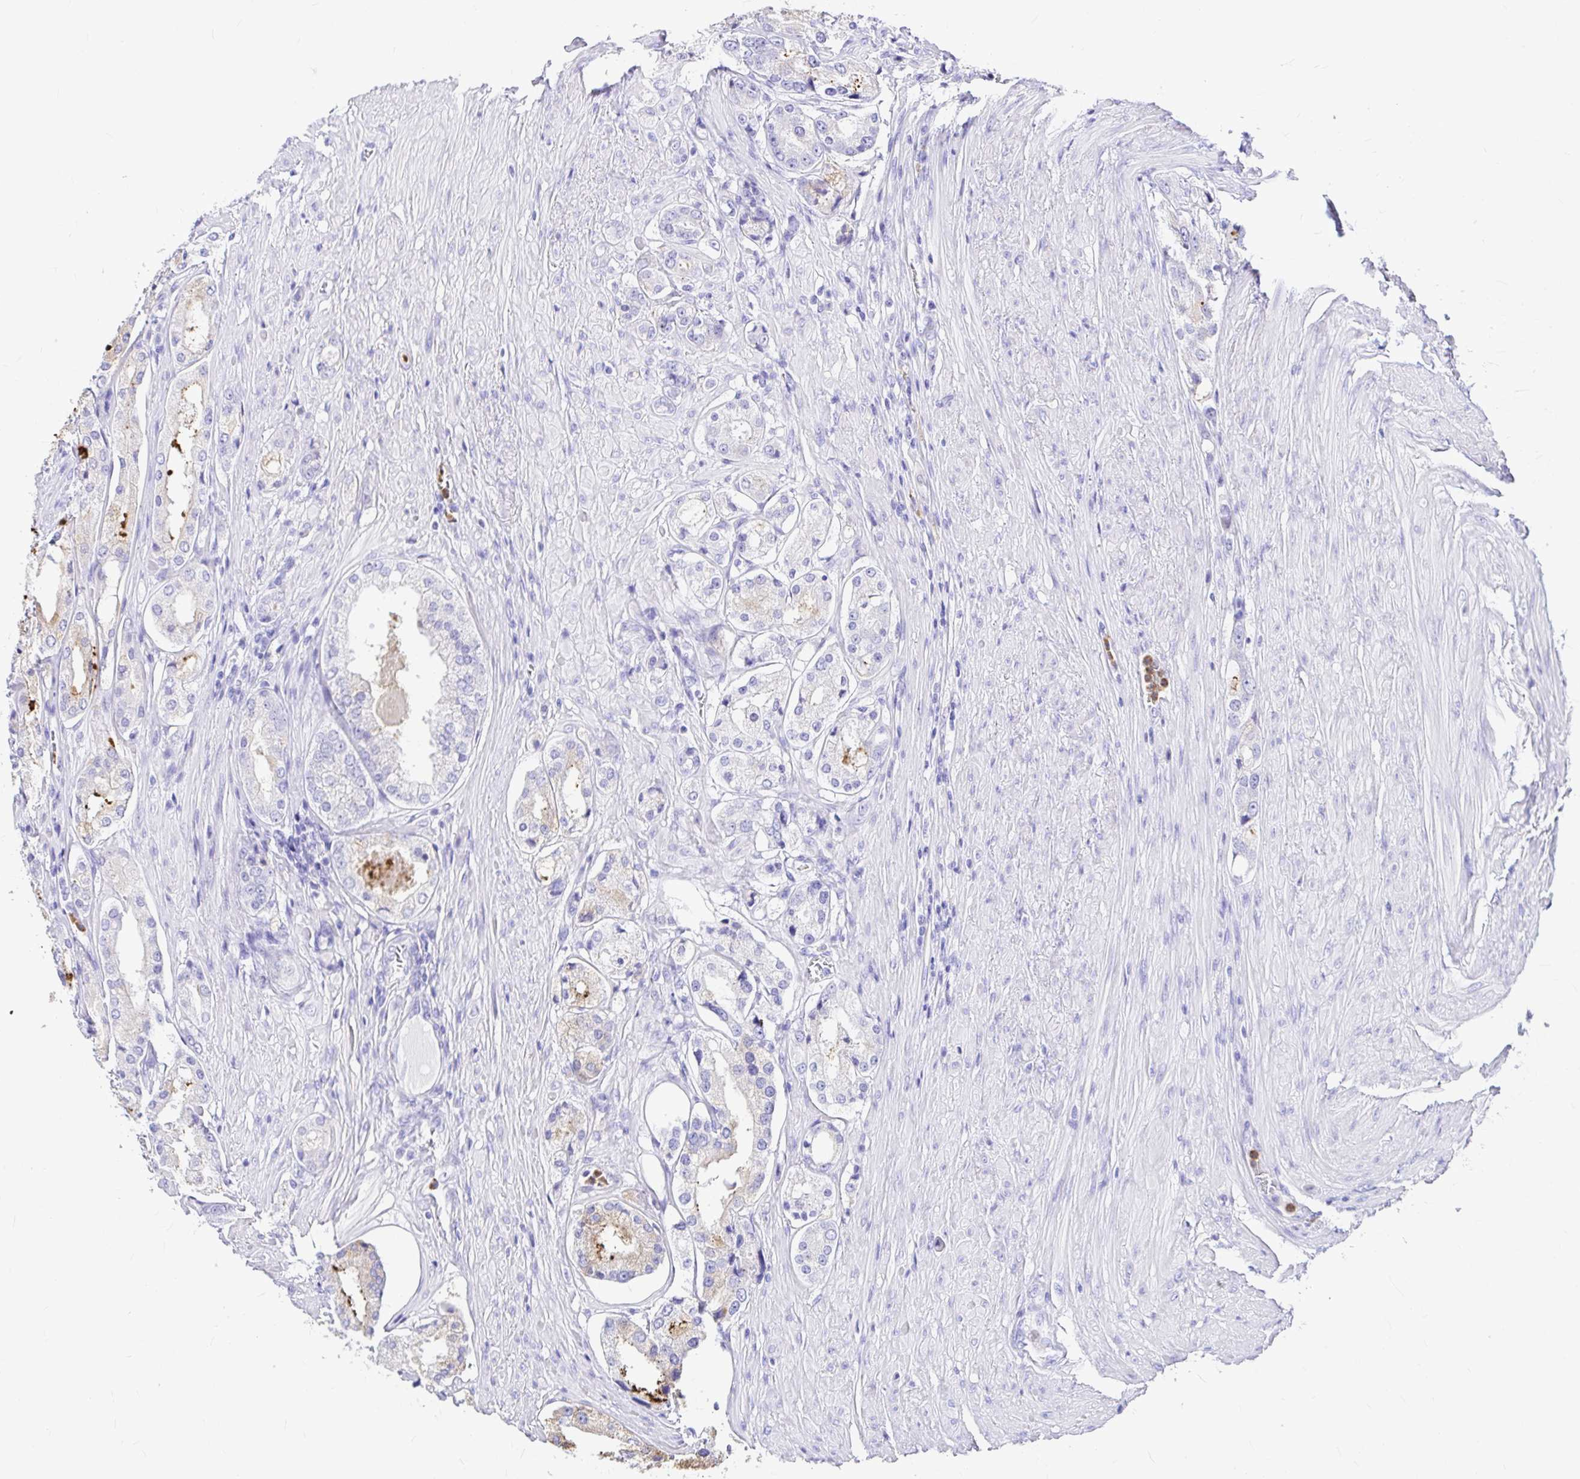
{"staining": {"intensity": "weak", "quantity": "<25%", "location": "cytoplasmic/membranous"}, "tissue": "prostate cancer", "cell_type": "Tumor cells", "image_type": "cancer", "snomed": [{"axis": "morphology", "description": "Adenocarcinoma, Low grade"}, {"axis": "topography", "description": "Prostate"}], "caption": "Low-grade adenocarcinoma (prostate) was stained to show a protein in brown. There is no significant staining in tumor cells.", "gene": "CLEC1B", "patient": {"sex": "male", "age": 68}}